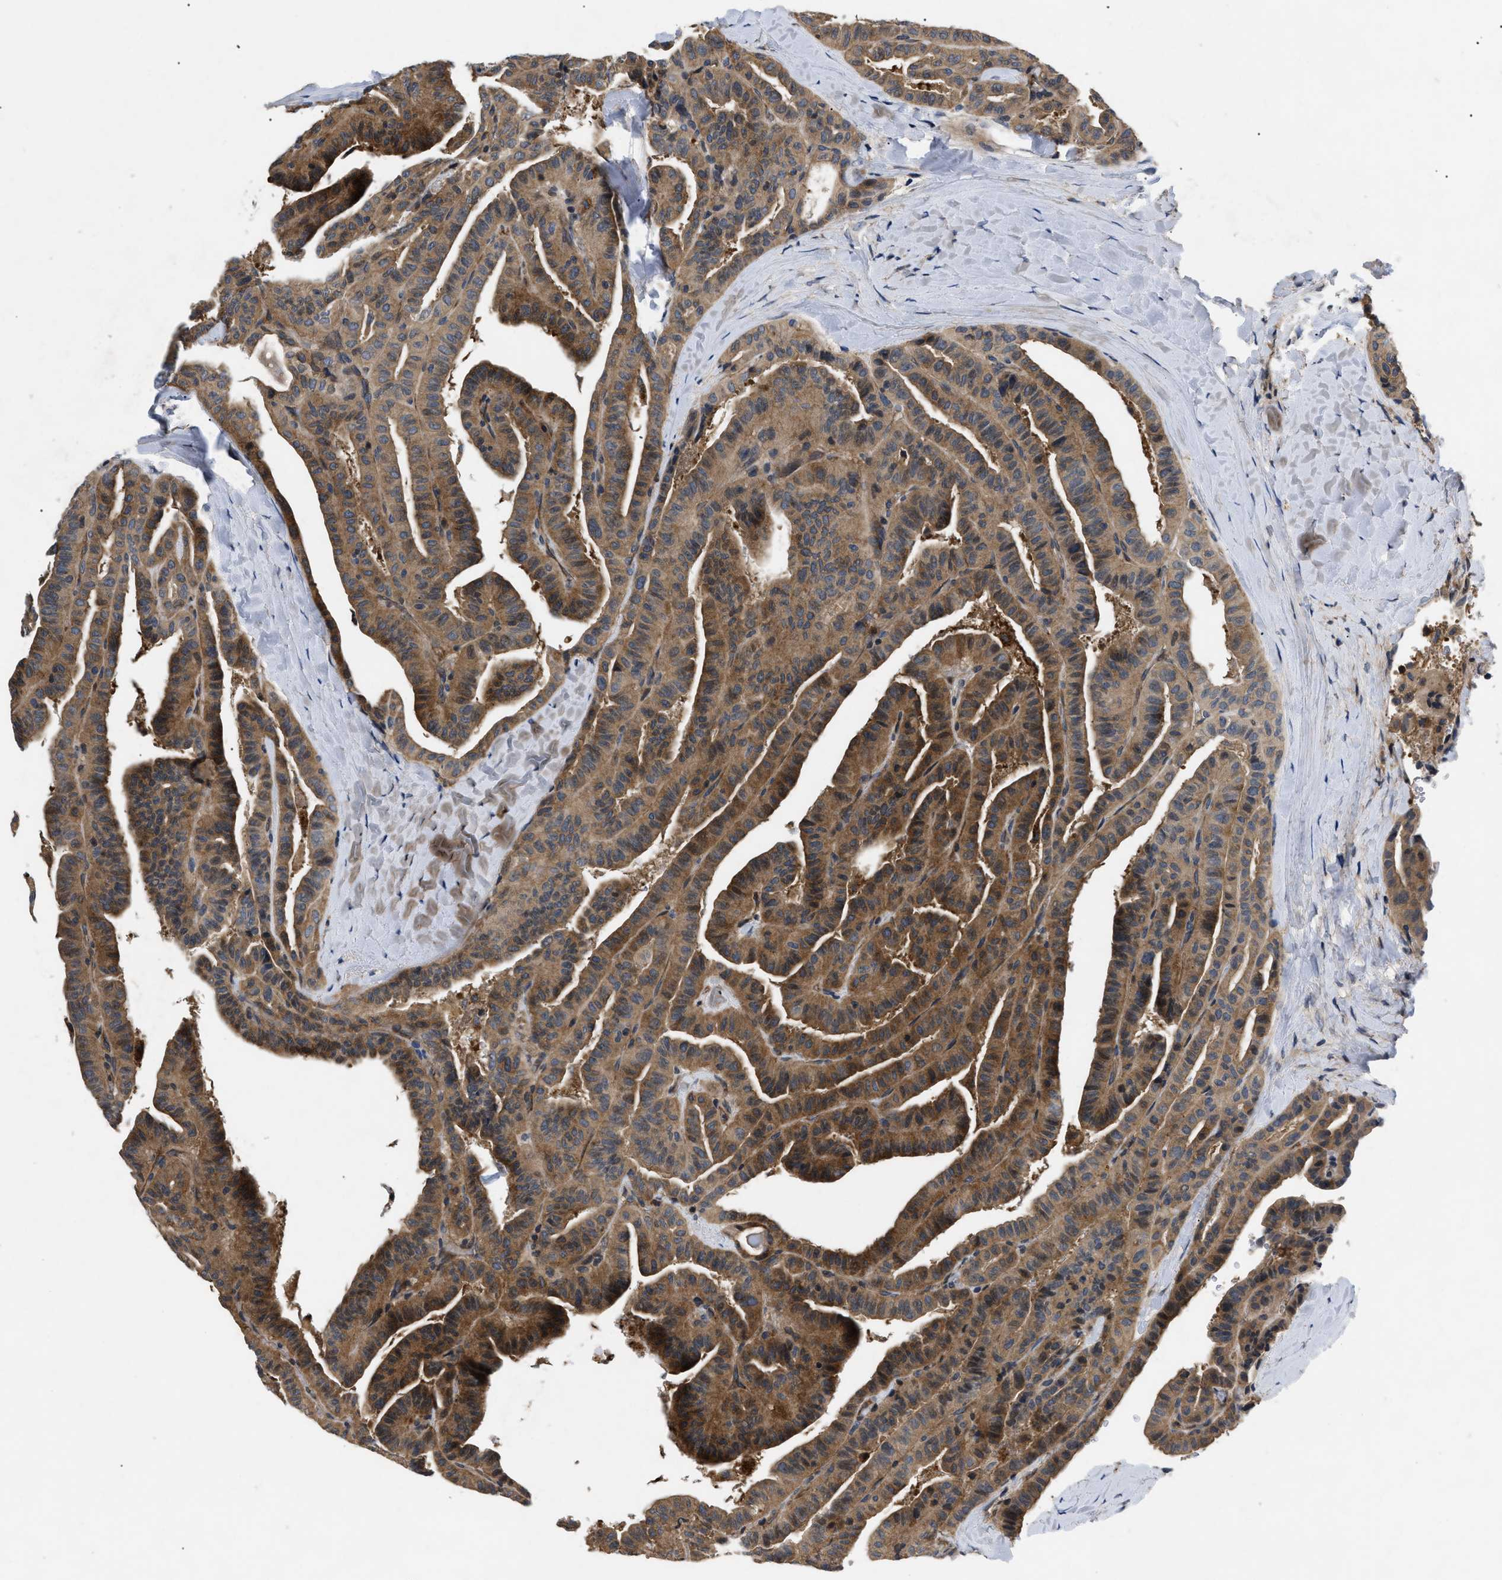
{"staining": {"intensity": "moderate", "quantity": ">75%", "location": "cytoplasmic/membranous"}, "tissue": "thyroid cancer", "cell_type": "Tumor cells", "image_type": "cancer", "snomed": [{"axis": "morphology", "description": "Papillary adenocarcinoma, NOS"}, {"axis": "topography", "description": "Thyroid gland"}], "caption": "This is a histology image of IHC staining of thyroid cancer, which shows moderate staining in the cytoplasmic/membranous of tumor cells.", "gene": "HMGCR", "patient": {"sex": "male", "age": 77}}